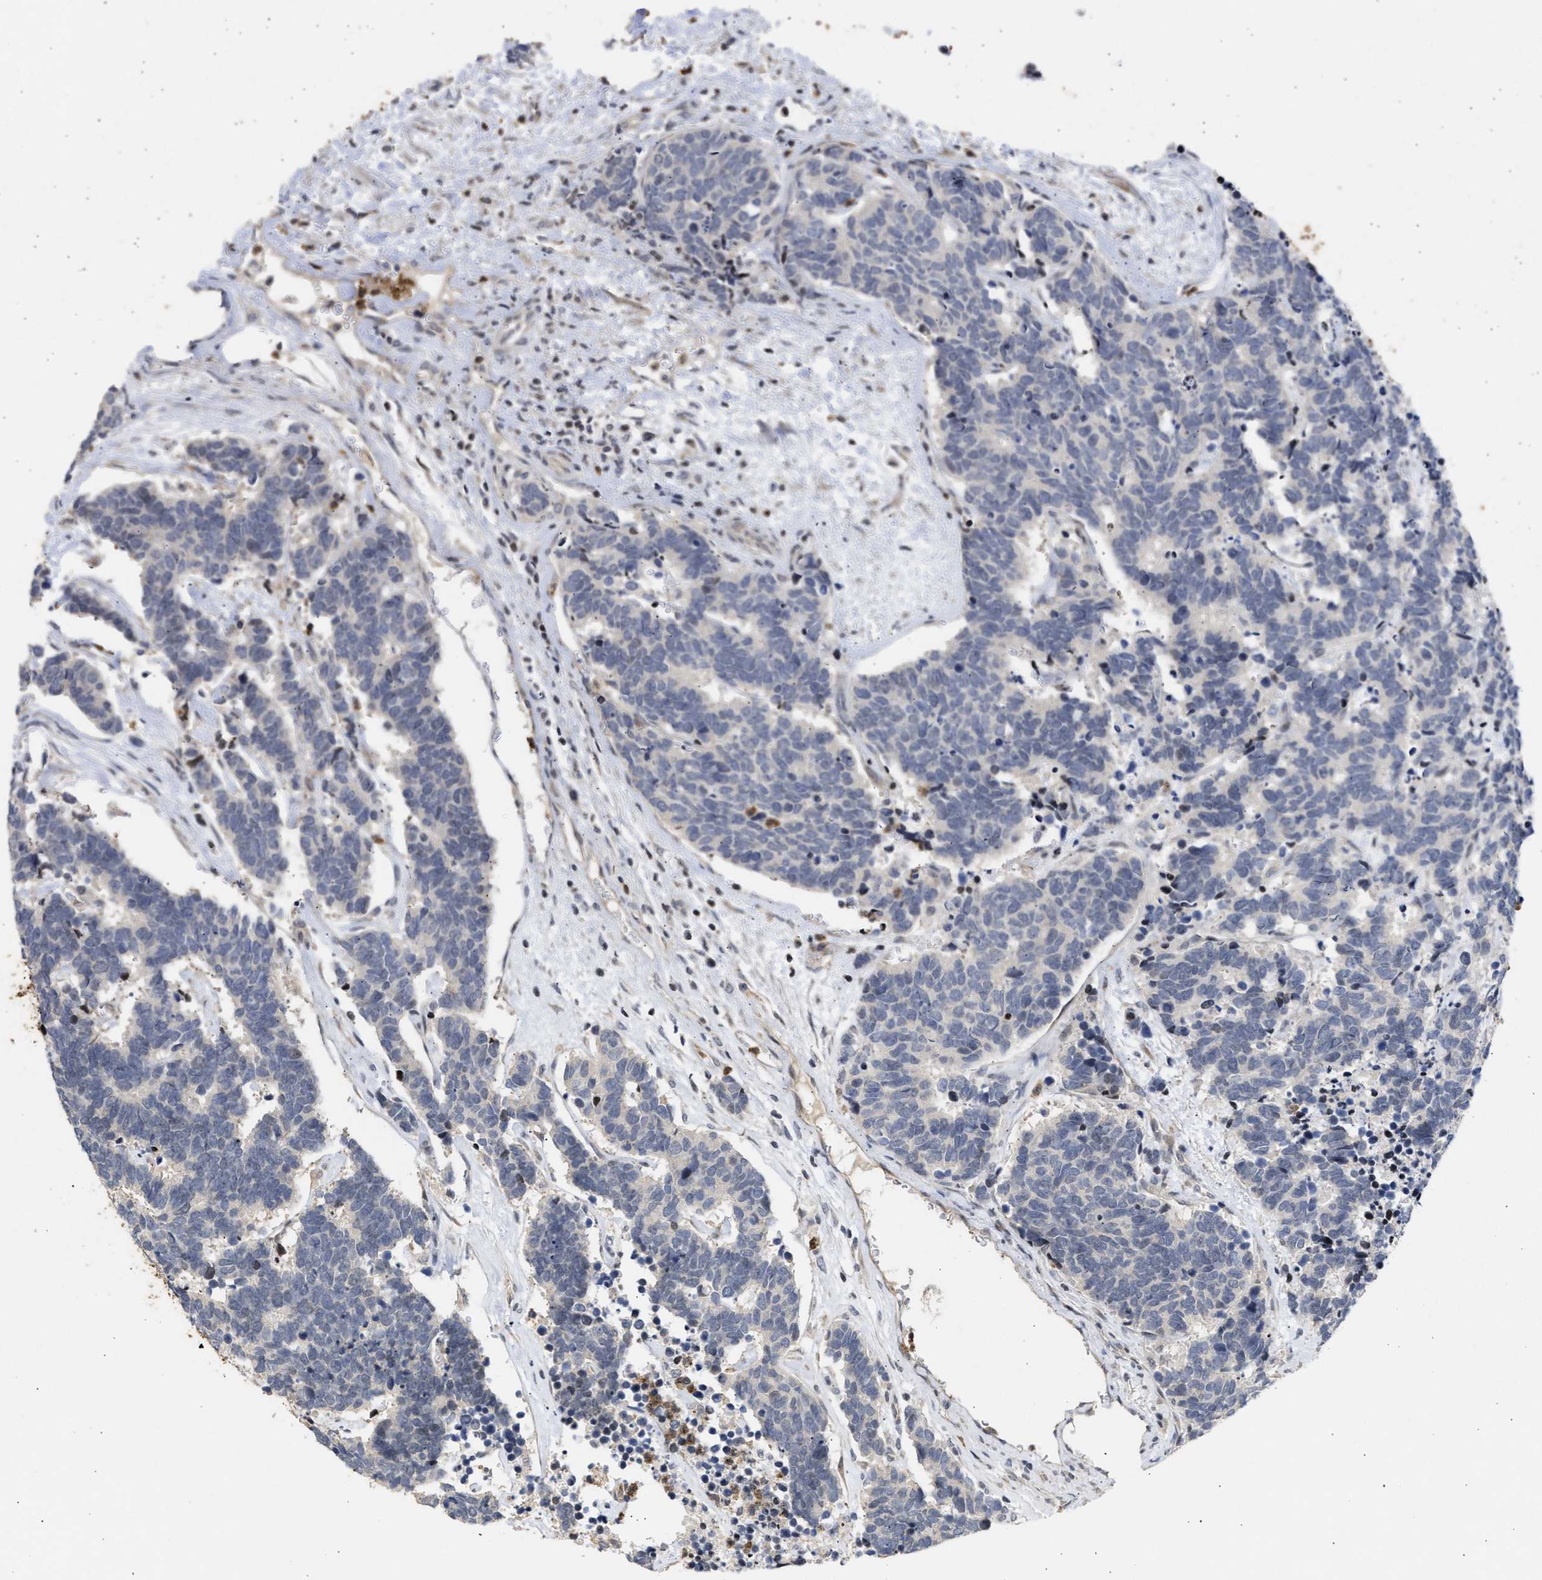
{"staining": {"intensity": "negative", "quantity": "none", "location": "none"}, "tissue": "carcinoid", "cell_type": "Tumor cells", "image_type": "cancer", "snomed": [{"axis": "morphology", "description": "Carcinoma, NOS"}, {"axis": "morphology", "description": "Carcinoid, malignant, NOS"}, {"axis": "topography", "description": "Urinary bladder"}], "caption": "Tumor cells show no significant protein positivity in malignant carcinoid.", "gene": "ENSG00000142539", "patient": {"sex": "male", "age": 57}}